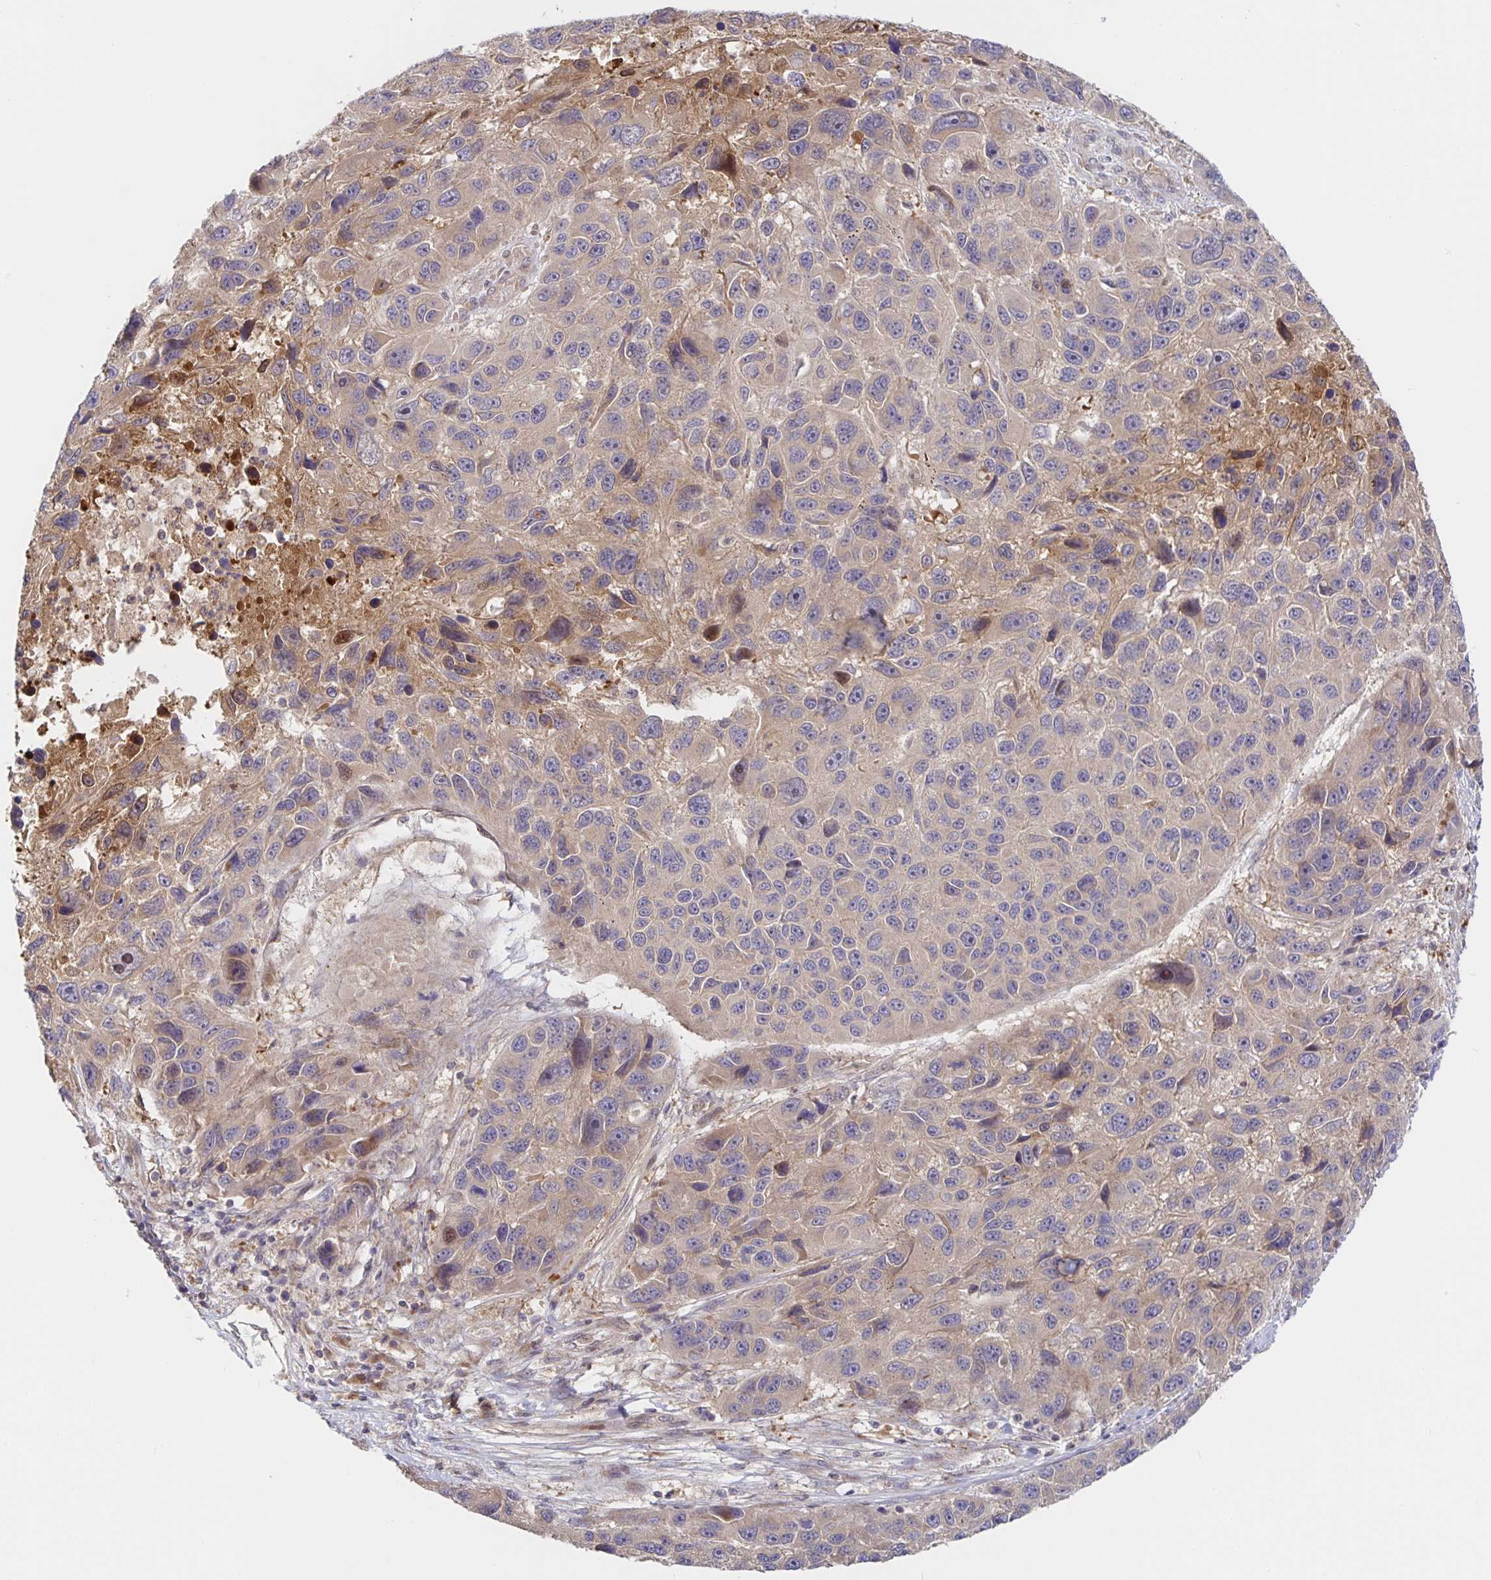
{"staining": {"intensity": "weak", "quantity": "<25%", "location": "cytoplasmic/membranous"}, "tissue": "melanoma", "cell_type": "Tumor cells", "image_type": "cancer", "snomed": [{"axis": "morphology", "description": "Malignant melanoma, NOS"}, {"axis": "topography", "description": "Skin"}], "caption": "Protein analysis of malignant melanoma exhibits no significant expression in tumor cells. (DAB immunohistochemistry (IHC) with hematoxylin counter stain).", "gene": "AACS", "patient": {"sex": "male", "age": 53}}